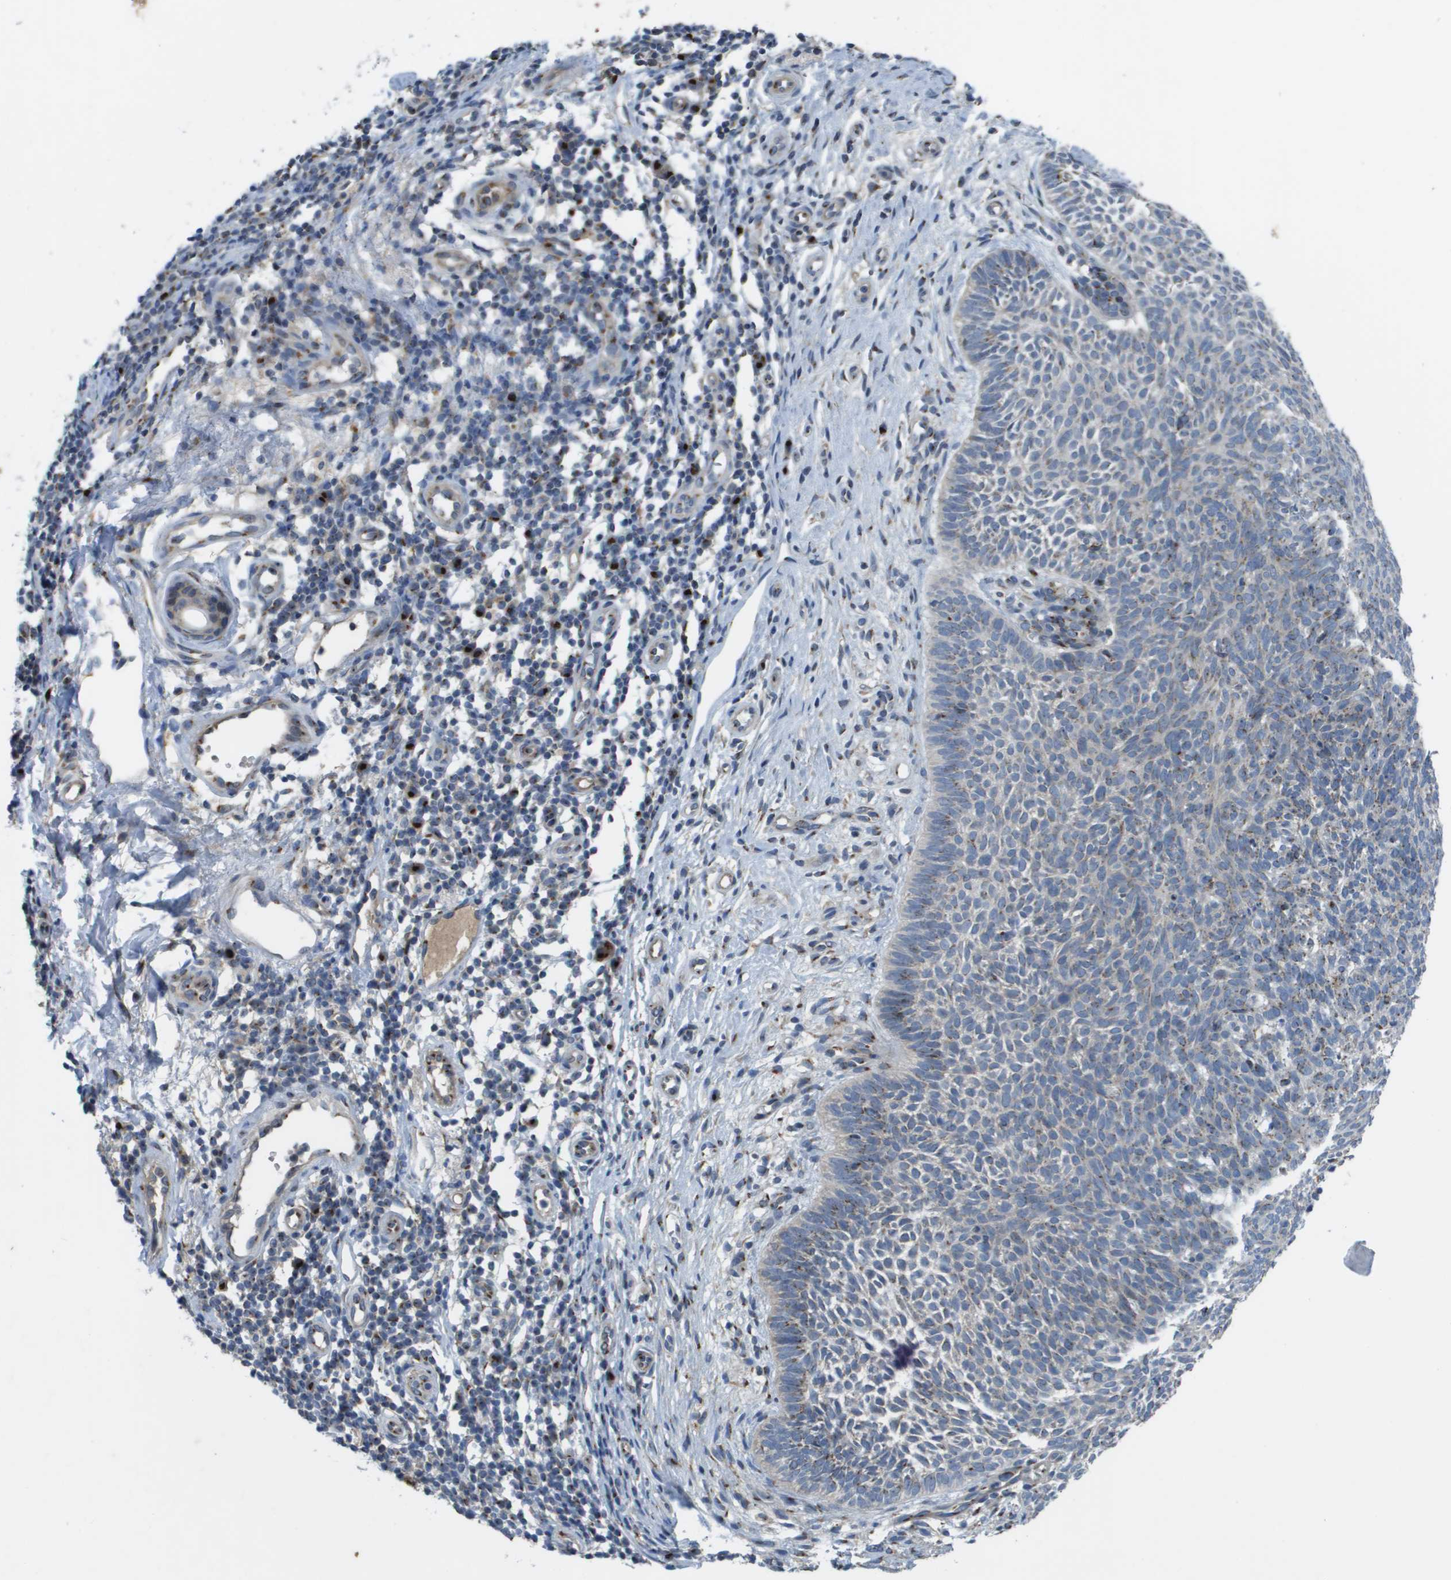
{"staining": {"intensity": "moderate", "quantity": "<25%", "location": "cytoplasmic/membranous"}, "tissue": "skin cancer", "cell_type": "Tumor cells", "image_type": "cancer", "snomed": [{"axis": "morphology", "description": "Basal cell carcinoma"}, {"axis": "topography", "description": "Skin"}], "caption": "A micrograph of skin cancer (basal cell carcinoma) stained for a protein reveals moderate cytoplasmic/membranous brown staining in tumor cells.", "gene": "QSOX2", "patient": {"sex": "male", "age": 60}}